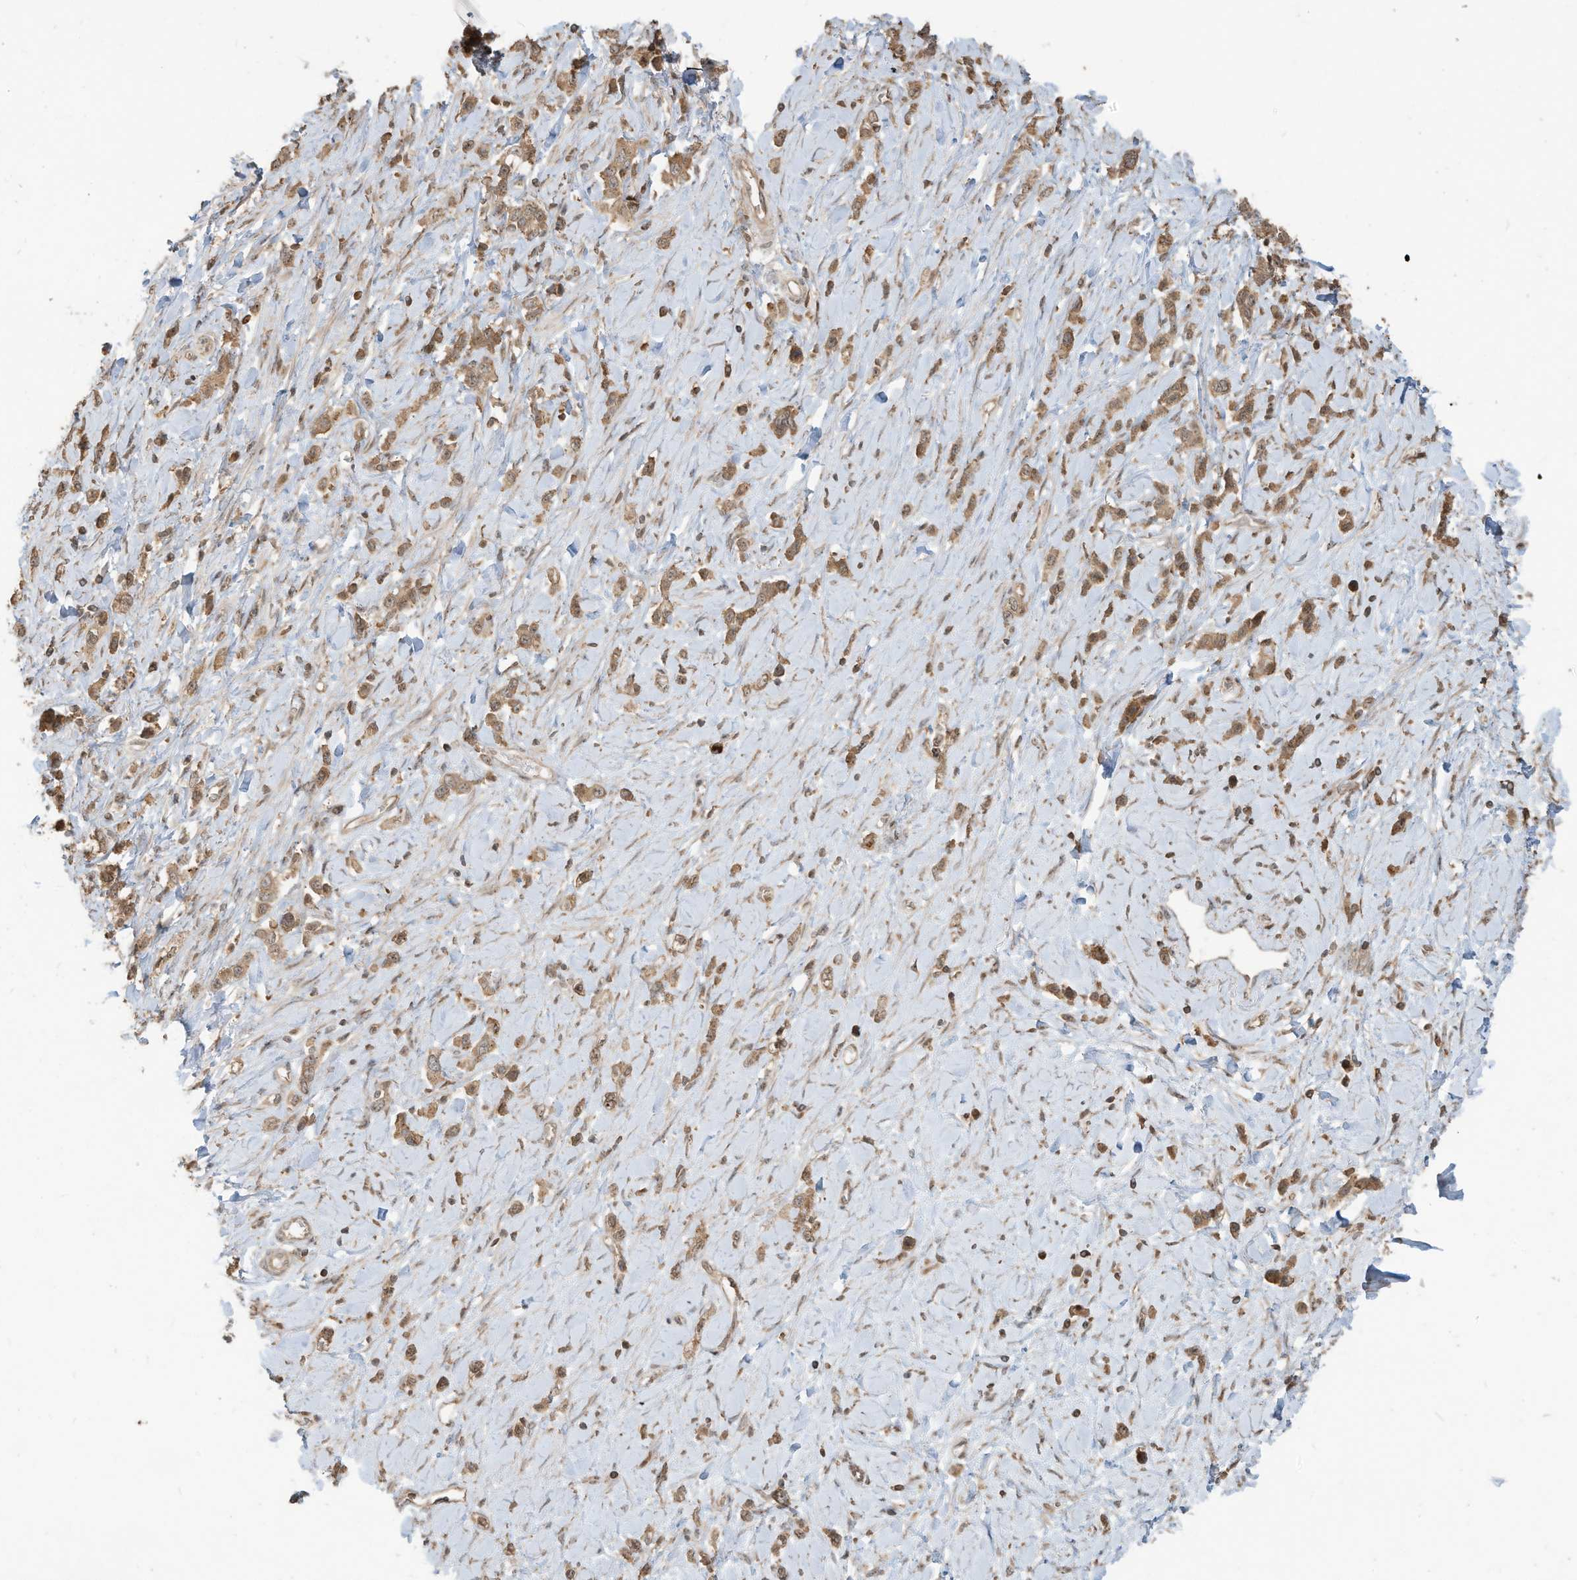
{"staining": {"intensity": "moderate", "quantity": ">75%", "location": "cytoplasmic/membranous"}, "tissue": "stomach cancer", "cell_type": "Tumor cells", "image_type": "cancer", "snomed": [{"axis": "morphology", "description": "Normal tissue, NOS"}, {"axis": "morphology", "description": "Adenocarcinoma, NOS"}, {"axis": "topography", "description": "Stomach, upper"}, {"axis": "topography", "description": "Stomach"}], "caption": "About >75% of tumor cells in human stomach cancer reveal moderate cytoplasmic/membranous protein expression as visualized by brown immunohistochemical staining.", "gene": "CARF", "patient": {"sex": "female", "age": 65}}